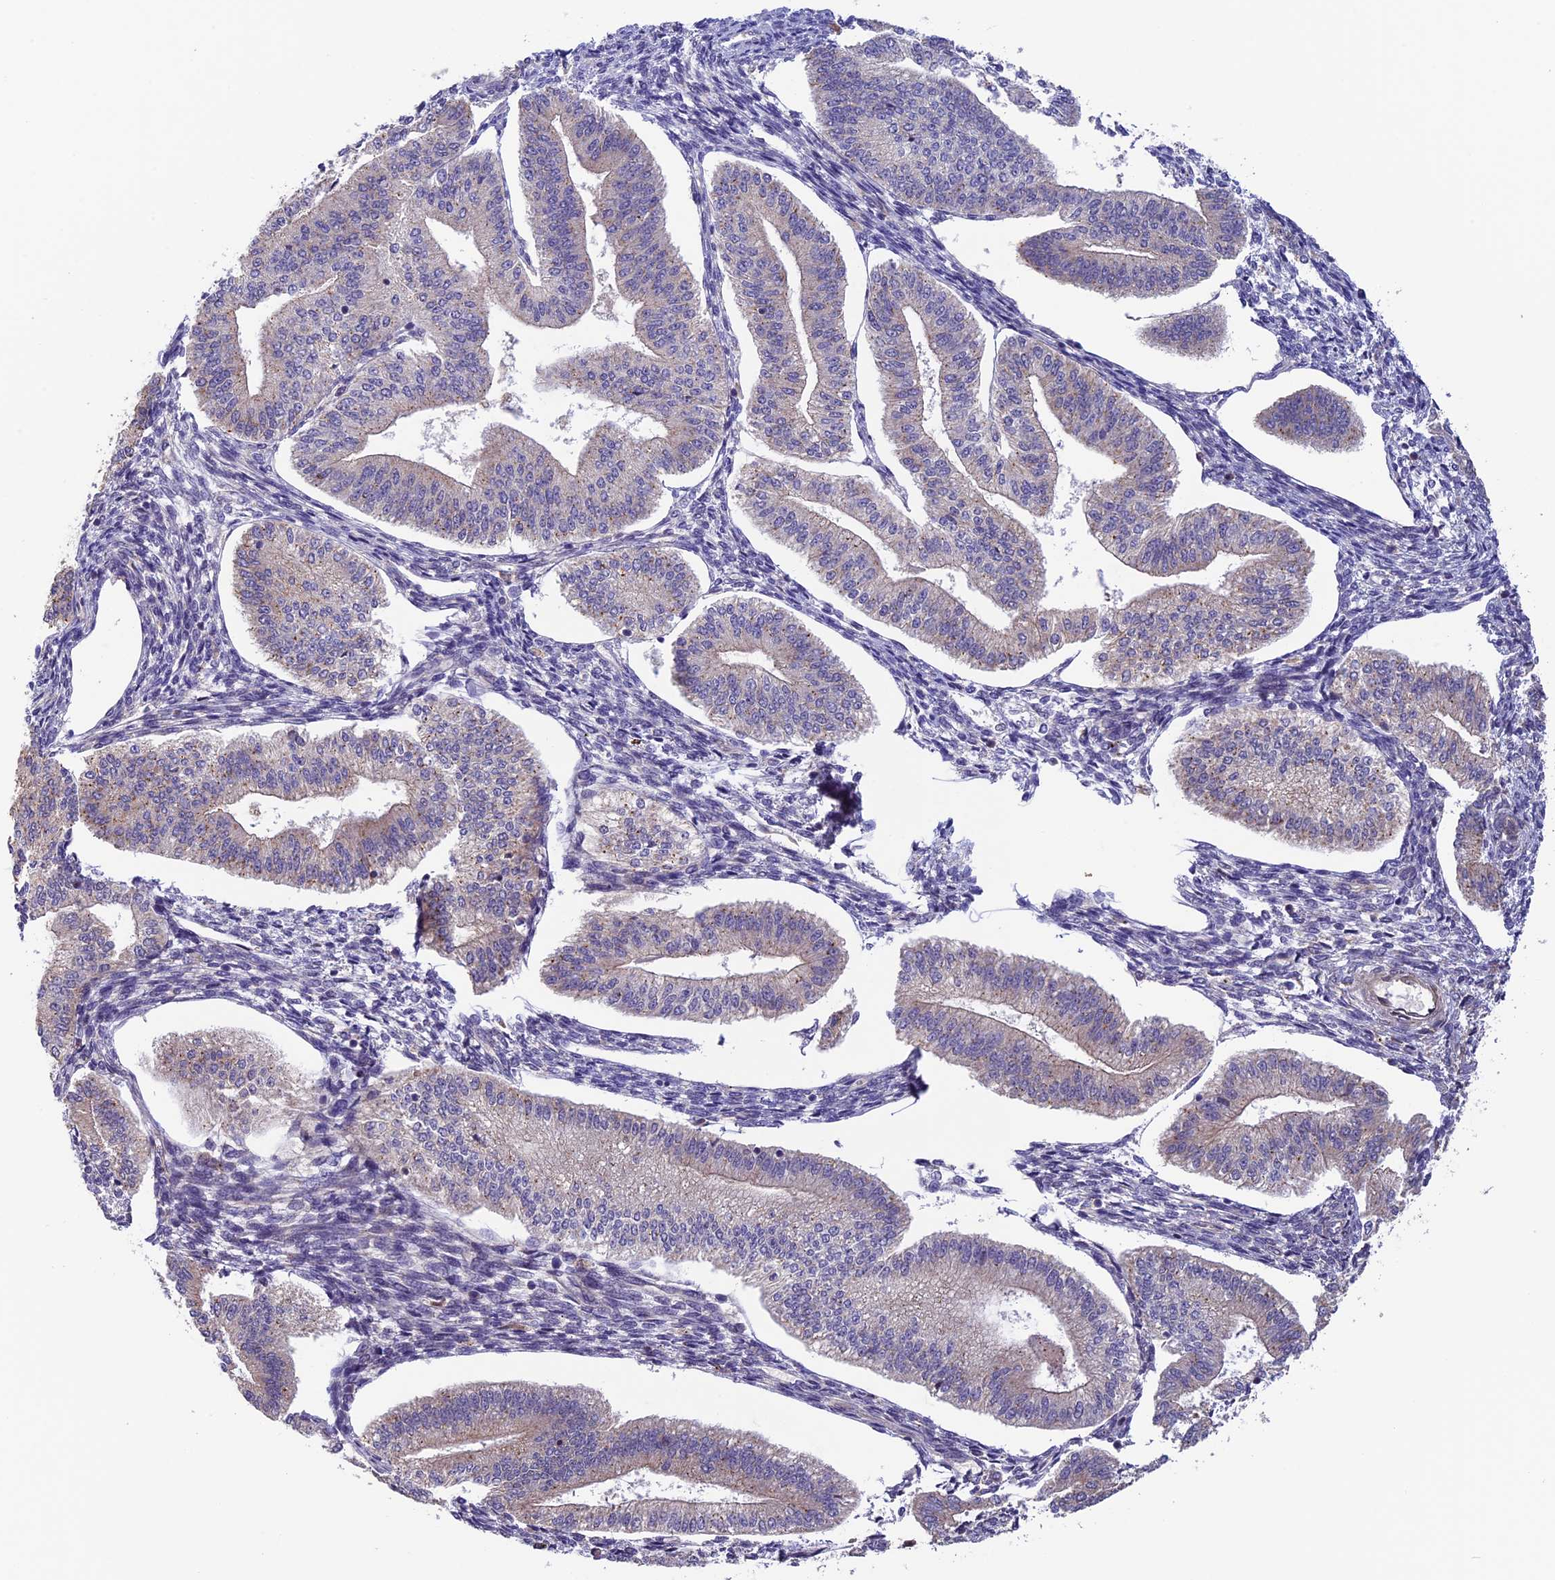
{"staining": {"intensity": "negative", "quantity": "none", "location": "none"}, "tissue": "endometrium", "cell_type": "Cells in endometrial stroma", "image_type": "normal", "snomed": [{"axis": "morphology", "description": "Normal tissue, NOS"}, {"axis": "topography", "description": "Endometrium"}], "caption": "Immunohistochemistry histopathology image of unremarkable endometrium: endometrium stained with DAB (3,3'-diaminobenzidine) reveals no significant protein positivity in cells in endometrial stroma.", "gene": "CCDC9B", "patient": {"sex": "female", "age": 34}}